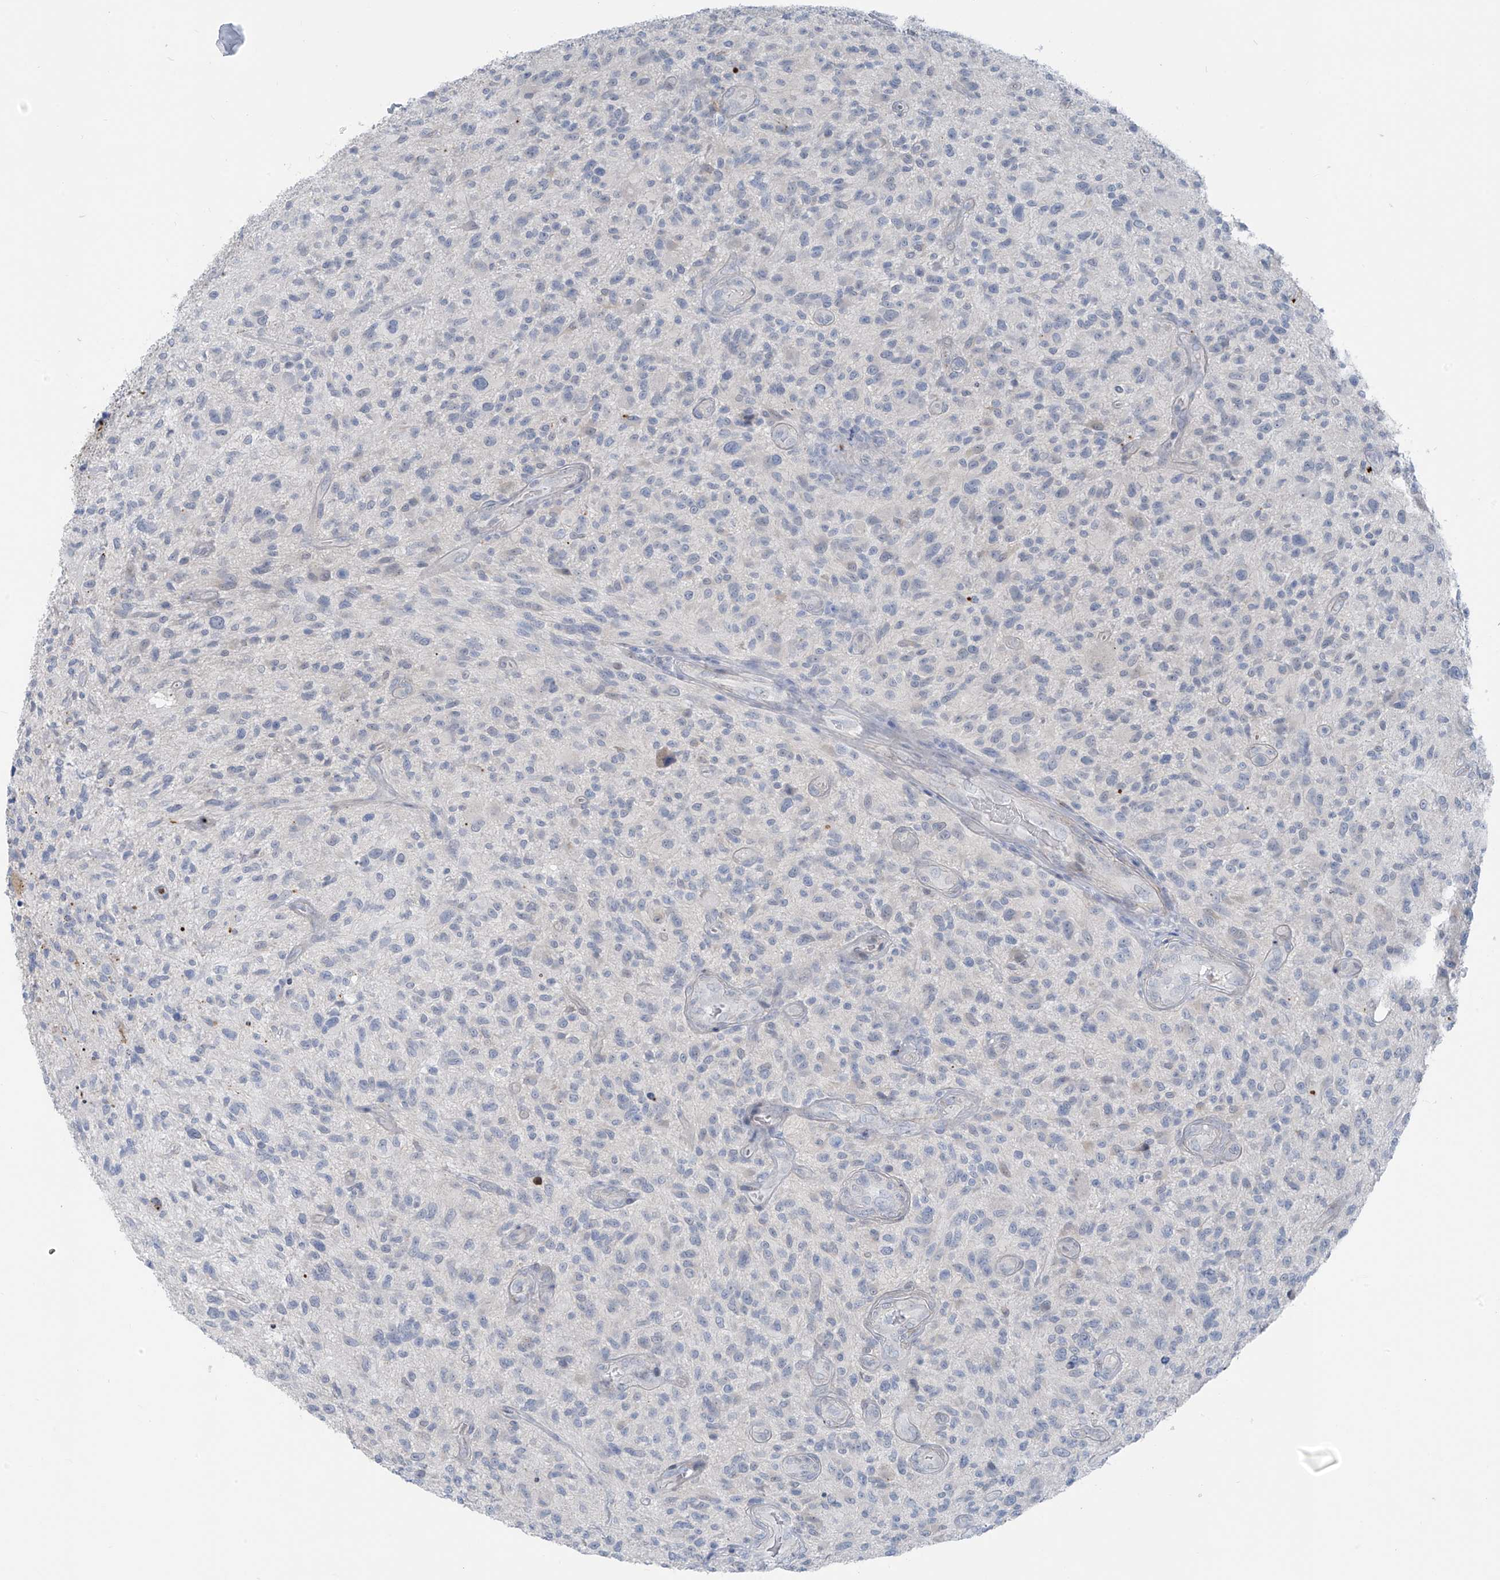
{"staining": {"intensity": "negative", "quantity": "none", "location": "none"}, "tissue": "glioma", "cell_type": "Tumor cells", "image_type": "cancer", "snomed": [{"axis": "morphology", "description": "Glioma, malignant, High grade"}, {"axis": "topography", "description": "Brain"}], "caption": "Human malignant glioma (high-grade) stained for a protein using immunohistochemistry shows no positivity in tumor cells.", "gene": "ZNF793", "patient": {"sex": "male", "age": 47}}